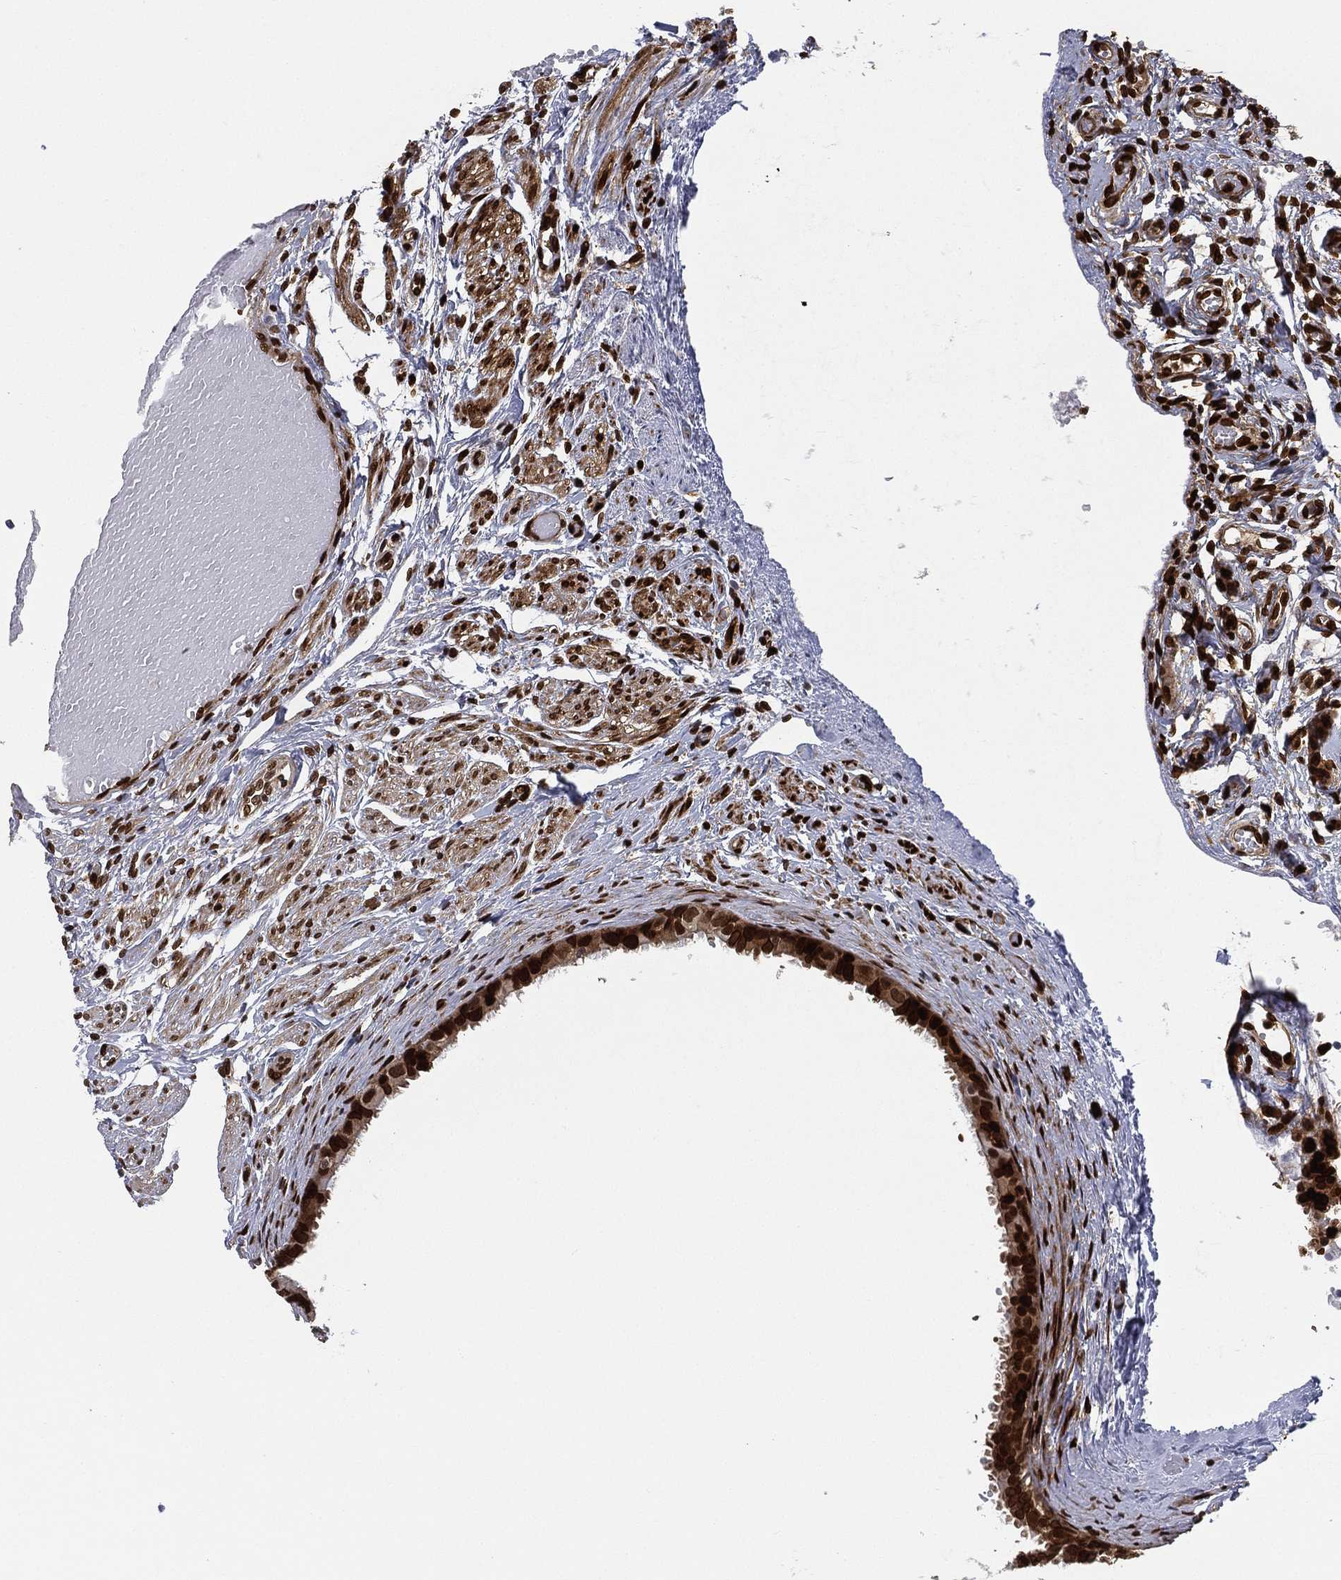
{"staining": {"intensity": "strong", "quantity": "25%-75%", "location": "cytoplasmic/membranous,nuclear"}, "tissue": "fallopian tube", "cell_type": "Glandular cells", "image_type": "normal", "snomed": [{"axis": "morphology", "description": "Normal tissue, NOS"}, {"axis": "topography", "description": "Fallopian tube"}, {"axis": "topography", "description": "Ovary"}], "caption": "IHC of normal human fallopian tube exhibits high levels of strong cytoplasmic/membranous,nuclear positivity in approximately 25%-75% of glandular cells. (Brightfield microscopy of DAB IHC at high magnification).", "gene": "LMNB1", "patient": {"sex": "female", "age": 49}}